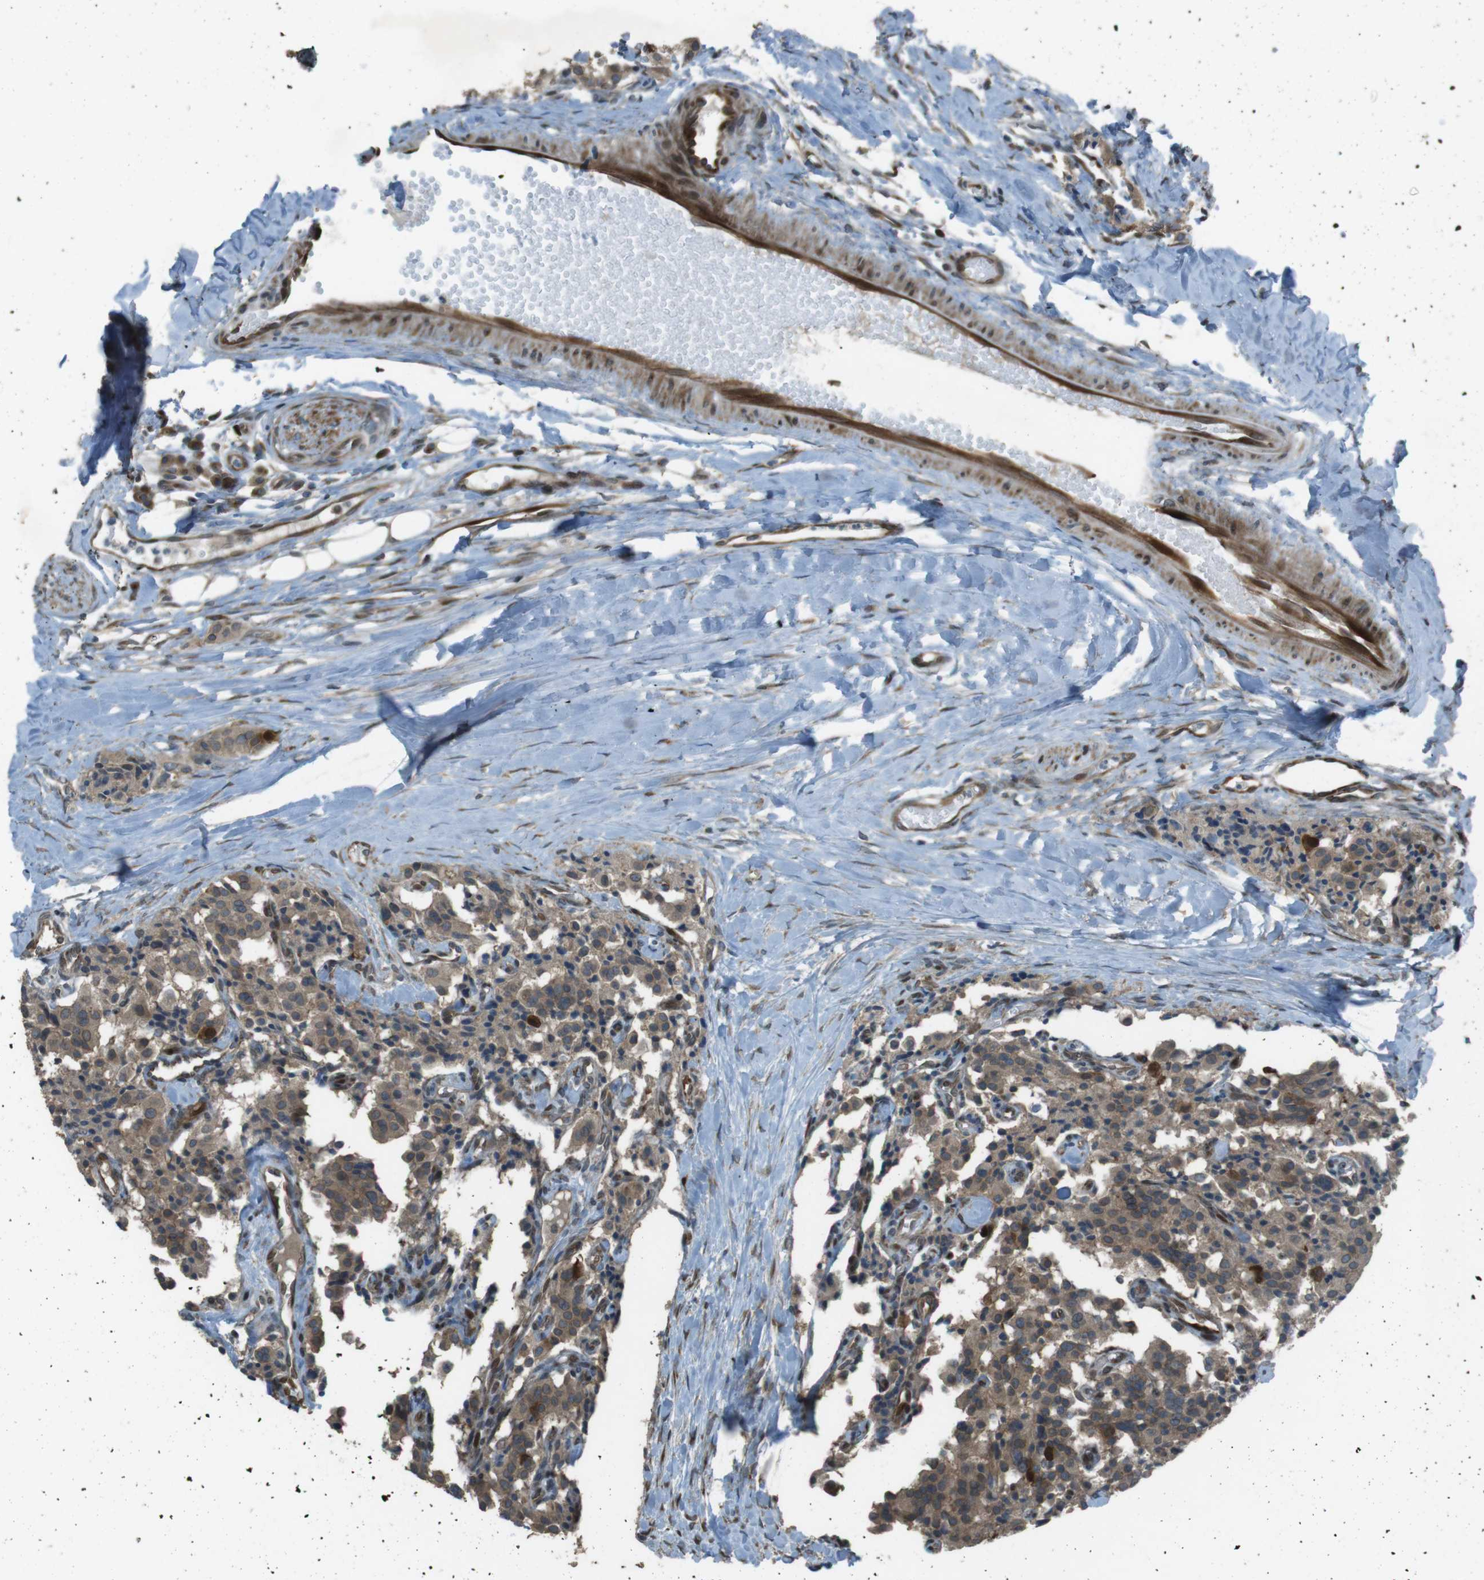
{"staining": {"intensity": "moderate", "quantity": ">75%", "location": "cytoplasmic/membranous"}, "tissue": "carcinoid", "cell_type": "Tumor cells", "image_type": "cancer", "snomed": [{"axis": "morphology", "description": "Carcinoid, malignant, NOS"}, {"axis": "topography", "description": "Lung"}], "caption": "Immunohistochemistry (IHC) (DAB) staining of human carcinoid displays moderate cytoplasmic/membranous protein expression in approximately >75% of tumor cells.", "gene": "ZNF330", "patient": {"sex": "male", "age": 30}}